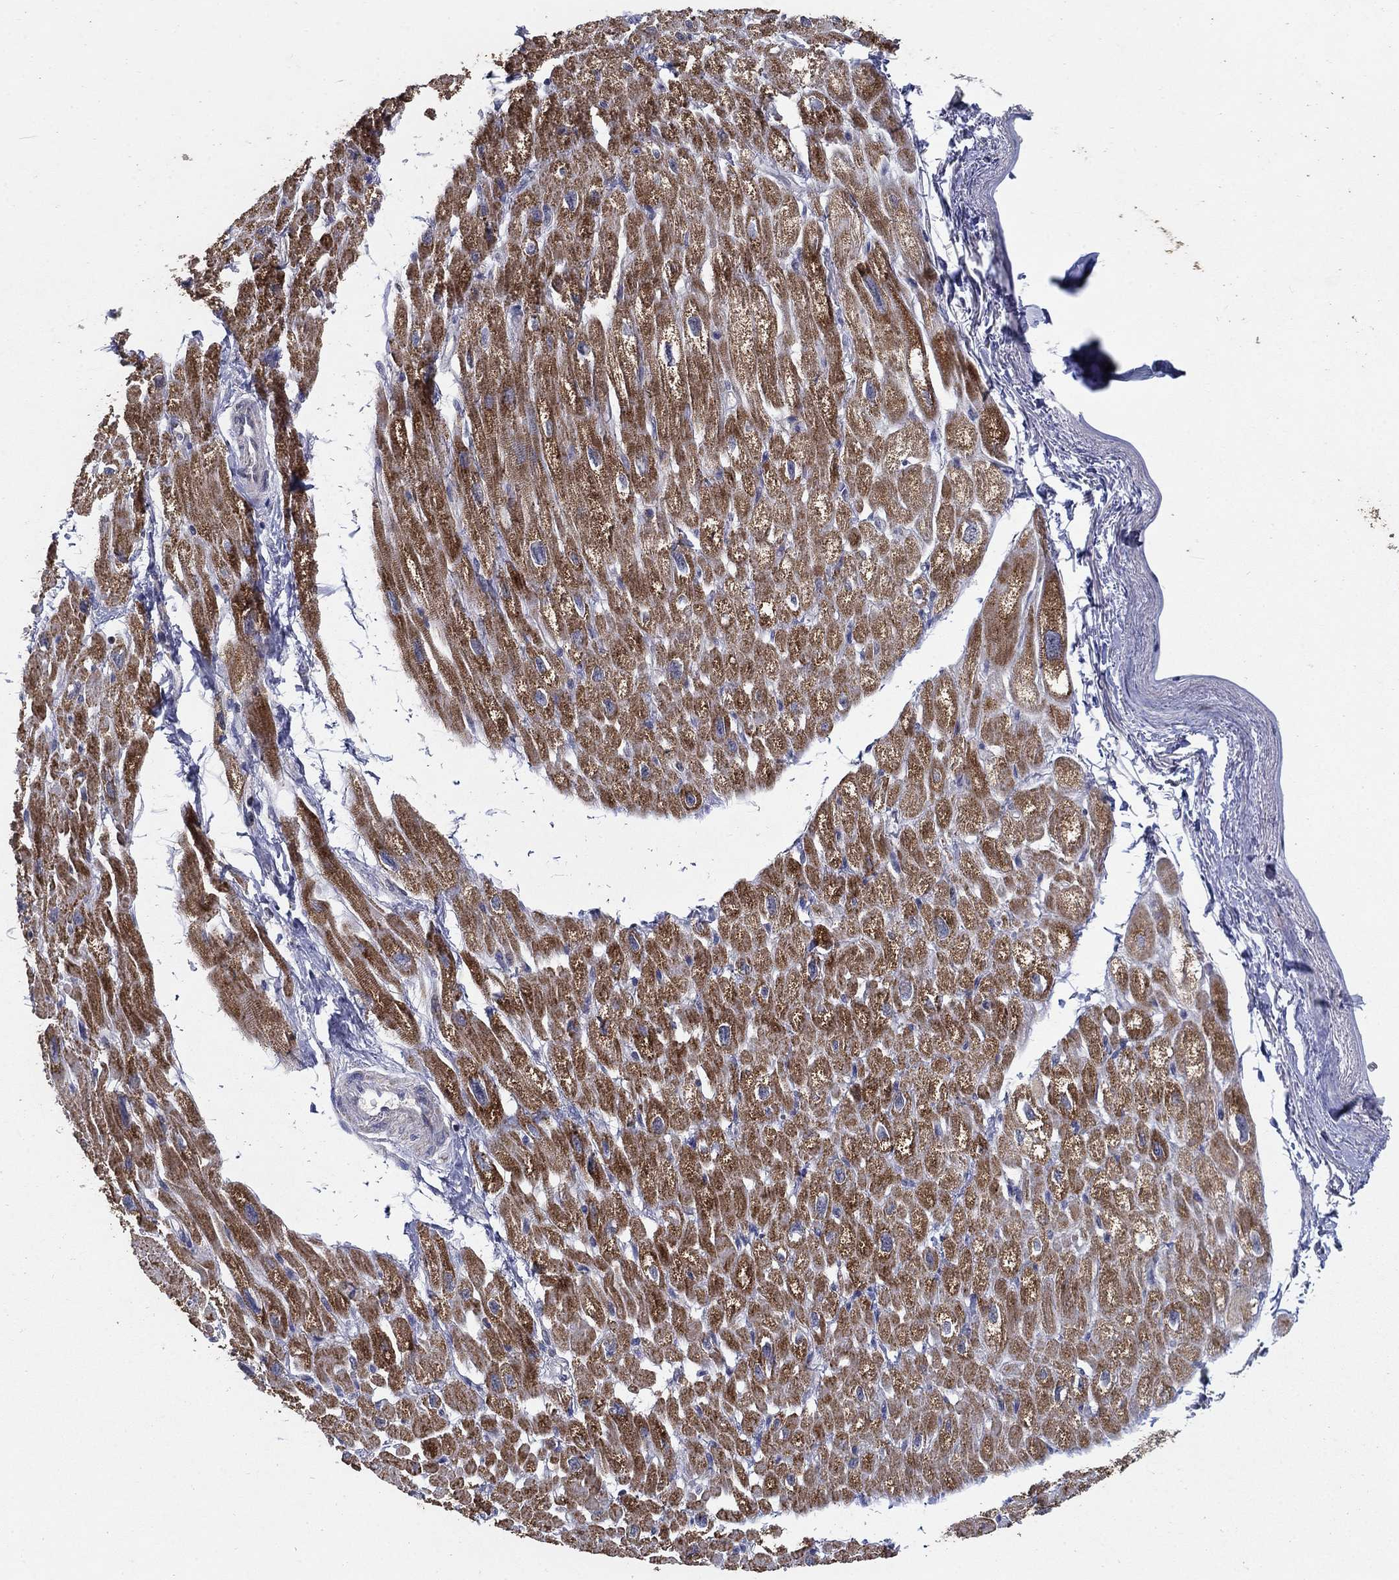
{"staining": {"intensity": "strong", "quantity": ">75%", "location": "cytoplasmic/membranous"}, "tissue": "heart muscle", "cell_type": "Cardiomyocytes", "image_type": "normal", "snomed": [{"axis": "morphology", "description": "Normal tissue, NOS"}, {"axis": "topography", "description": "Heart"}], "caption": "Immunohistochemistry (IHC) of normal human heart muscle demonstrates high levels of strong cytoplasmic/membranous positivity in about >75% of cardiomyocytes.", "gene": "GPSM1", "patient": {"sex": "male", "age": 66}}